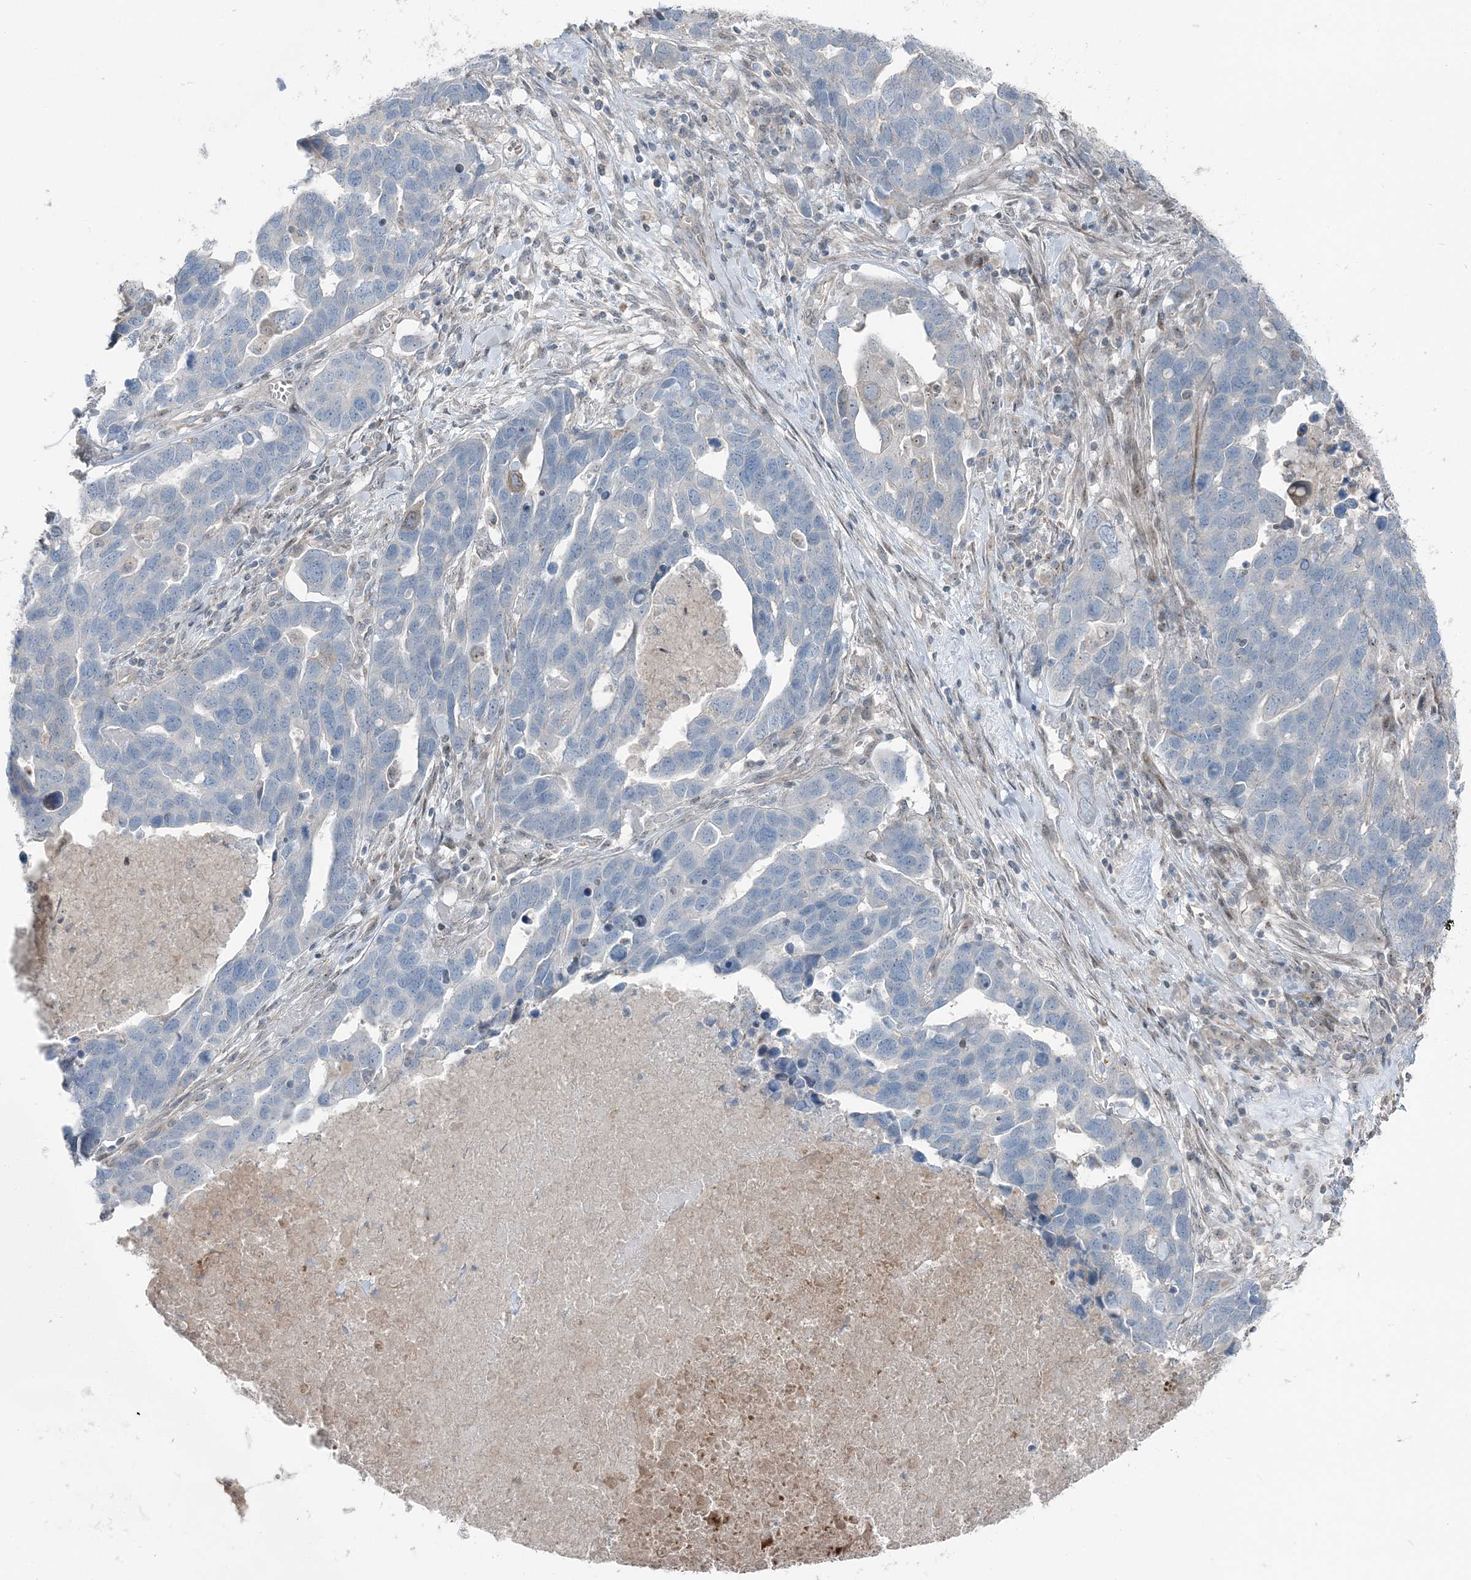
{"staining": {"intensity": "negative", "quantity": "none", "location": "none"}, "tissue": "ovarian cancer", "cell_type": "Tumor cells", "image_type": "cancer", "snomed": [{"axis": "morphology", "description": "Cystadenocarcinoma, serous, NOS"}, {"axis": "topography", "description": "Ovary"}], "caption": "The IHC histopathology image has no significant expression in tumor cells of ovarian serous cystadenocarcinoma tissue.", "gene": "FBXL17", "patient": {"sex": "female", "age": 54}}